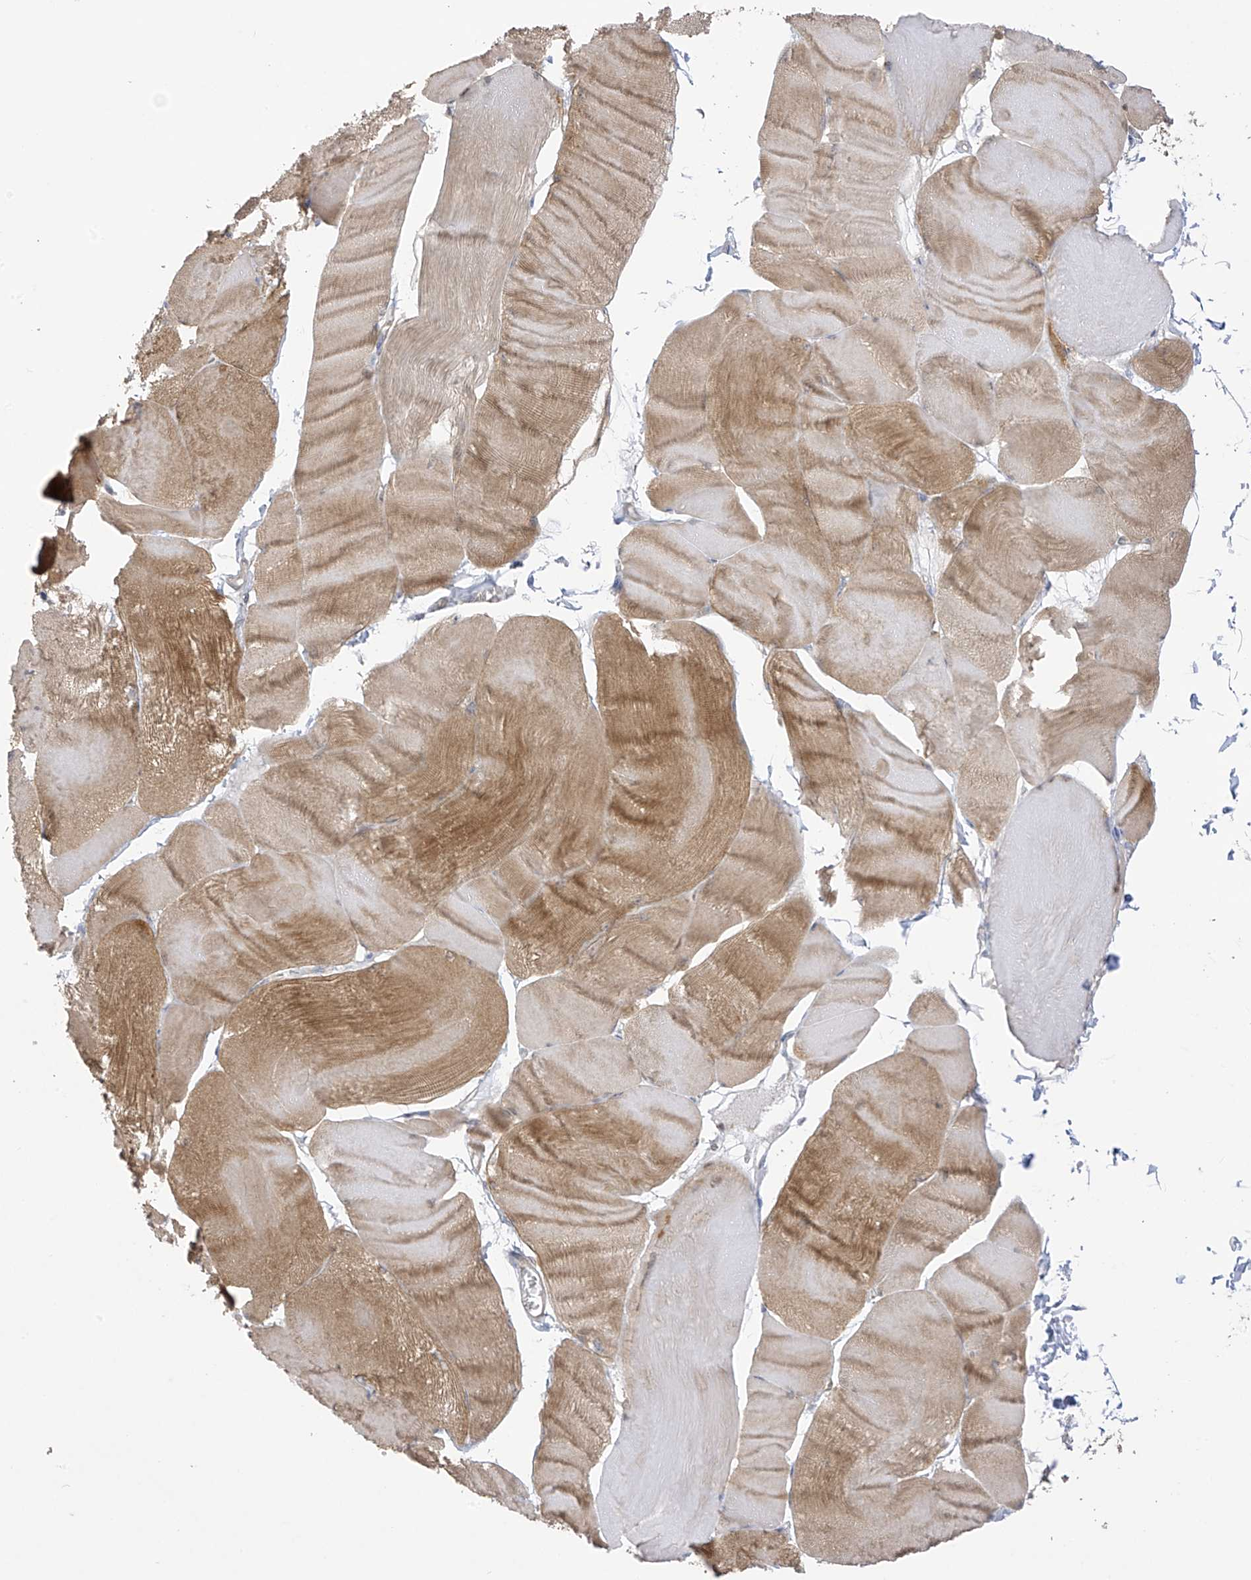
{"staining": {"intensity": "moderate", "quantity": "25%-75%", "location": "cytoplasmic/membranous"}, "tissue": "skeletal muscle", "cell_type": "Myocytes", "image_type": "normal", "snomed": [{"axis": "morphology", "description": "Normal tissue, NOS"}, {"axis": "morphology", "description": "Basal cell carcinoma"}, {"axis": "topography", "description": "Skeletal muscle"}], "caption": "Benign skeletal muscle reveals moderate cytoplasmic/membranous staining in about 25%-75% of myocytes The staining was performed using DAB (3,3'-diaminobenzidine), with brown indicating positive protein expression. Nuclei are stained blue with hematoxylin..", "gene": "EIPR1", "patient": {"sex": "female", "age": 64}}